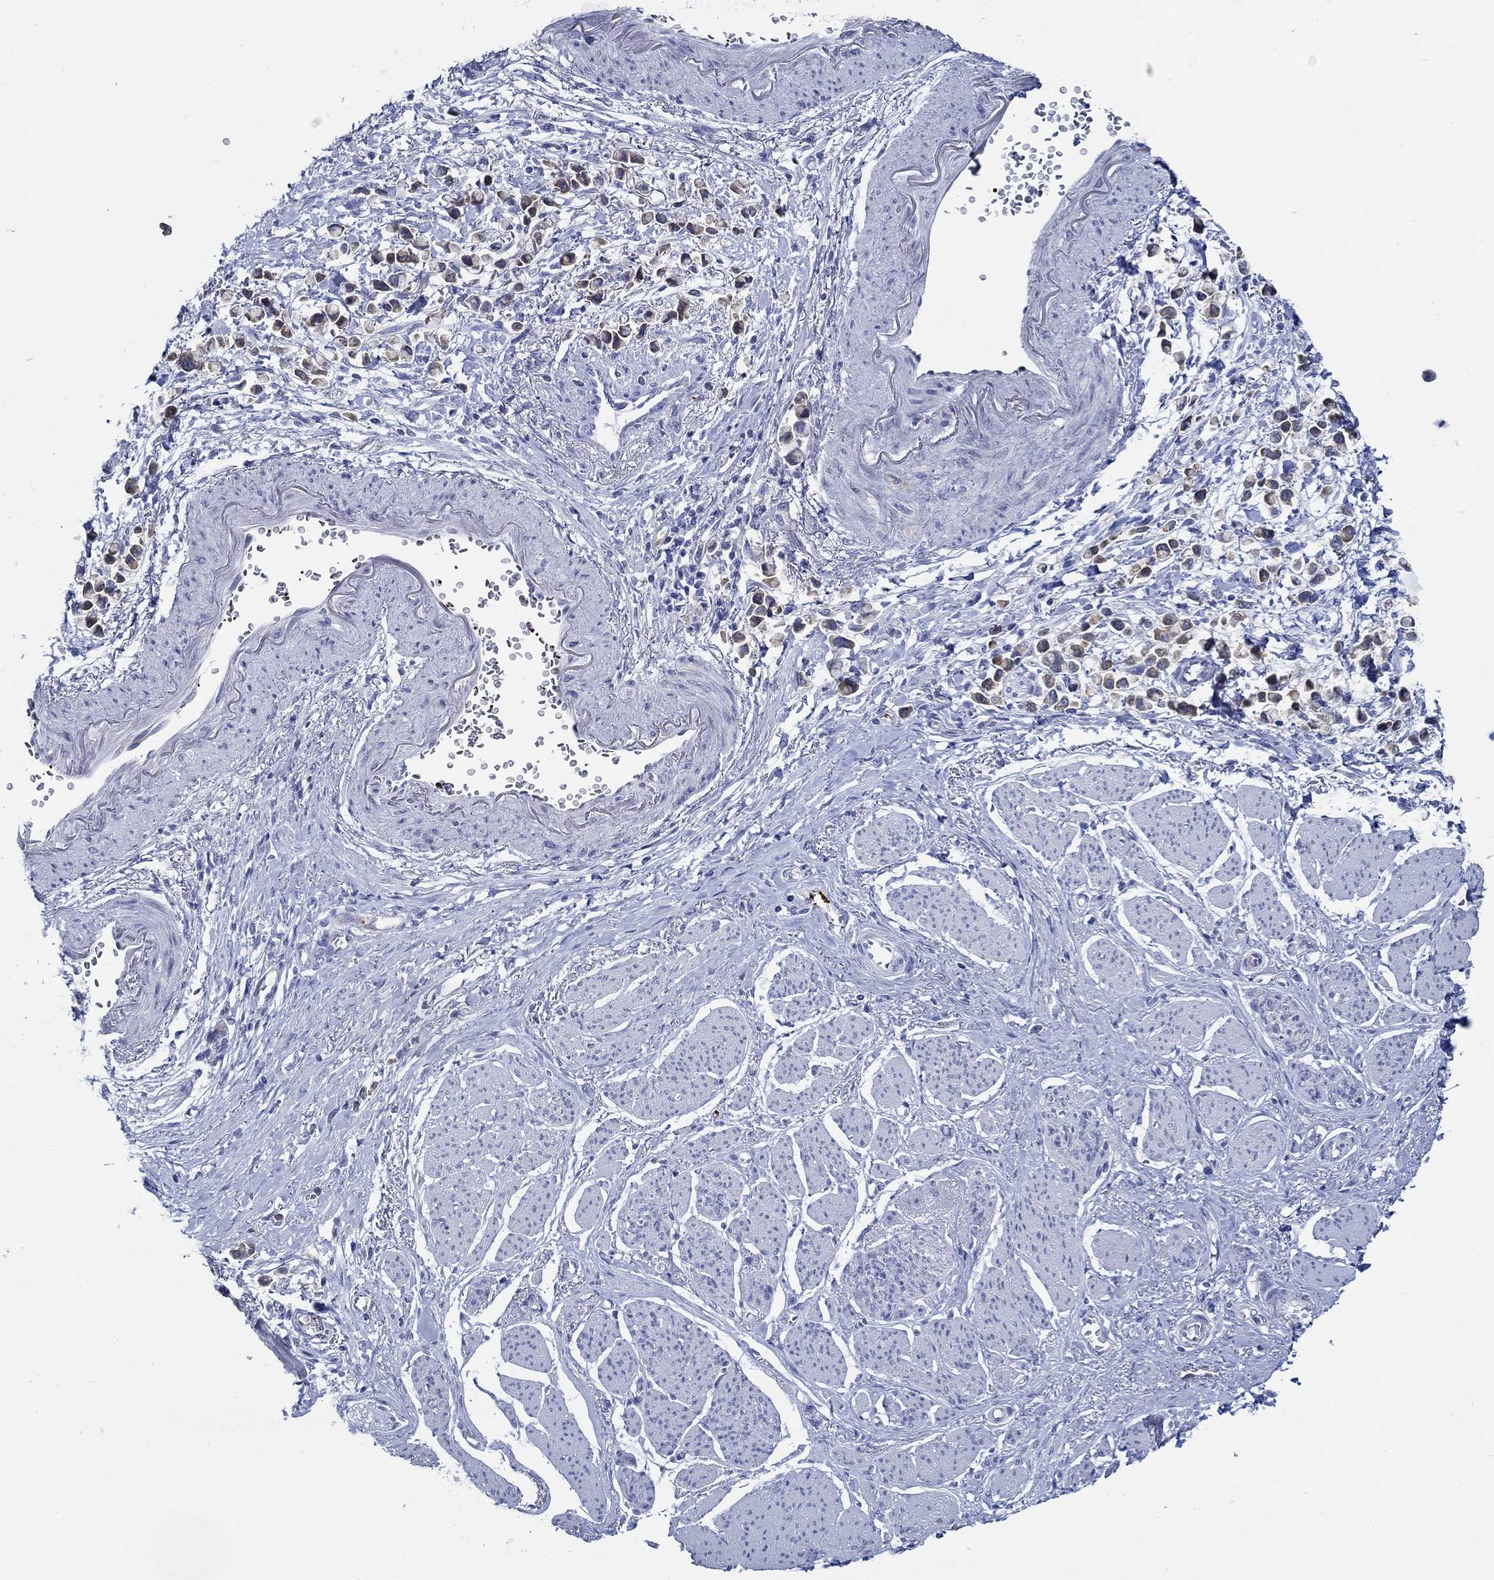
{"staining": {"intensity": "moderate", "quantity": "25%-75%", "location": "cytoplasmic/membranous"}, "tissue": "stomach cancer", "cell_type": "Tumor cells", "image_type": "cancer", "snomed": [{"axis": "morphology", "description": "Adenocarcinoma, NOS"}, {"axis": "topography", "description": "Stomach"}], "caption": "About 25%-75% of tumor cells in adenocarcinoma (stomach) demonstrate moderate cytoplasmic/membranous protein staining as visualized by brown immunohistochemical staining.", "gene": "SLC27A3", "patient": {"sex": "female", "age": 81}}